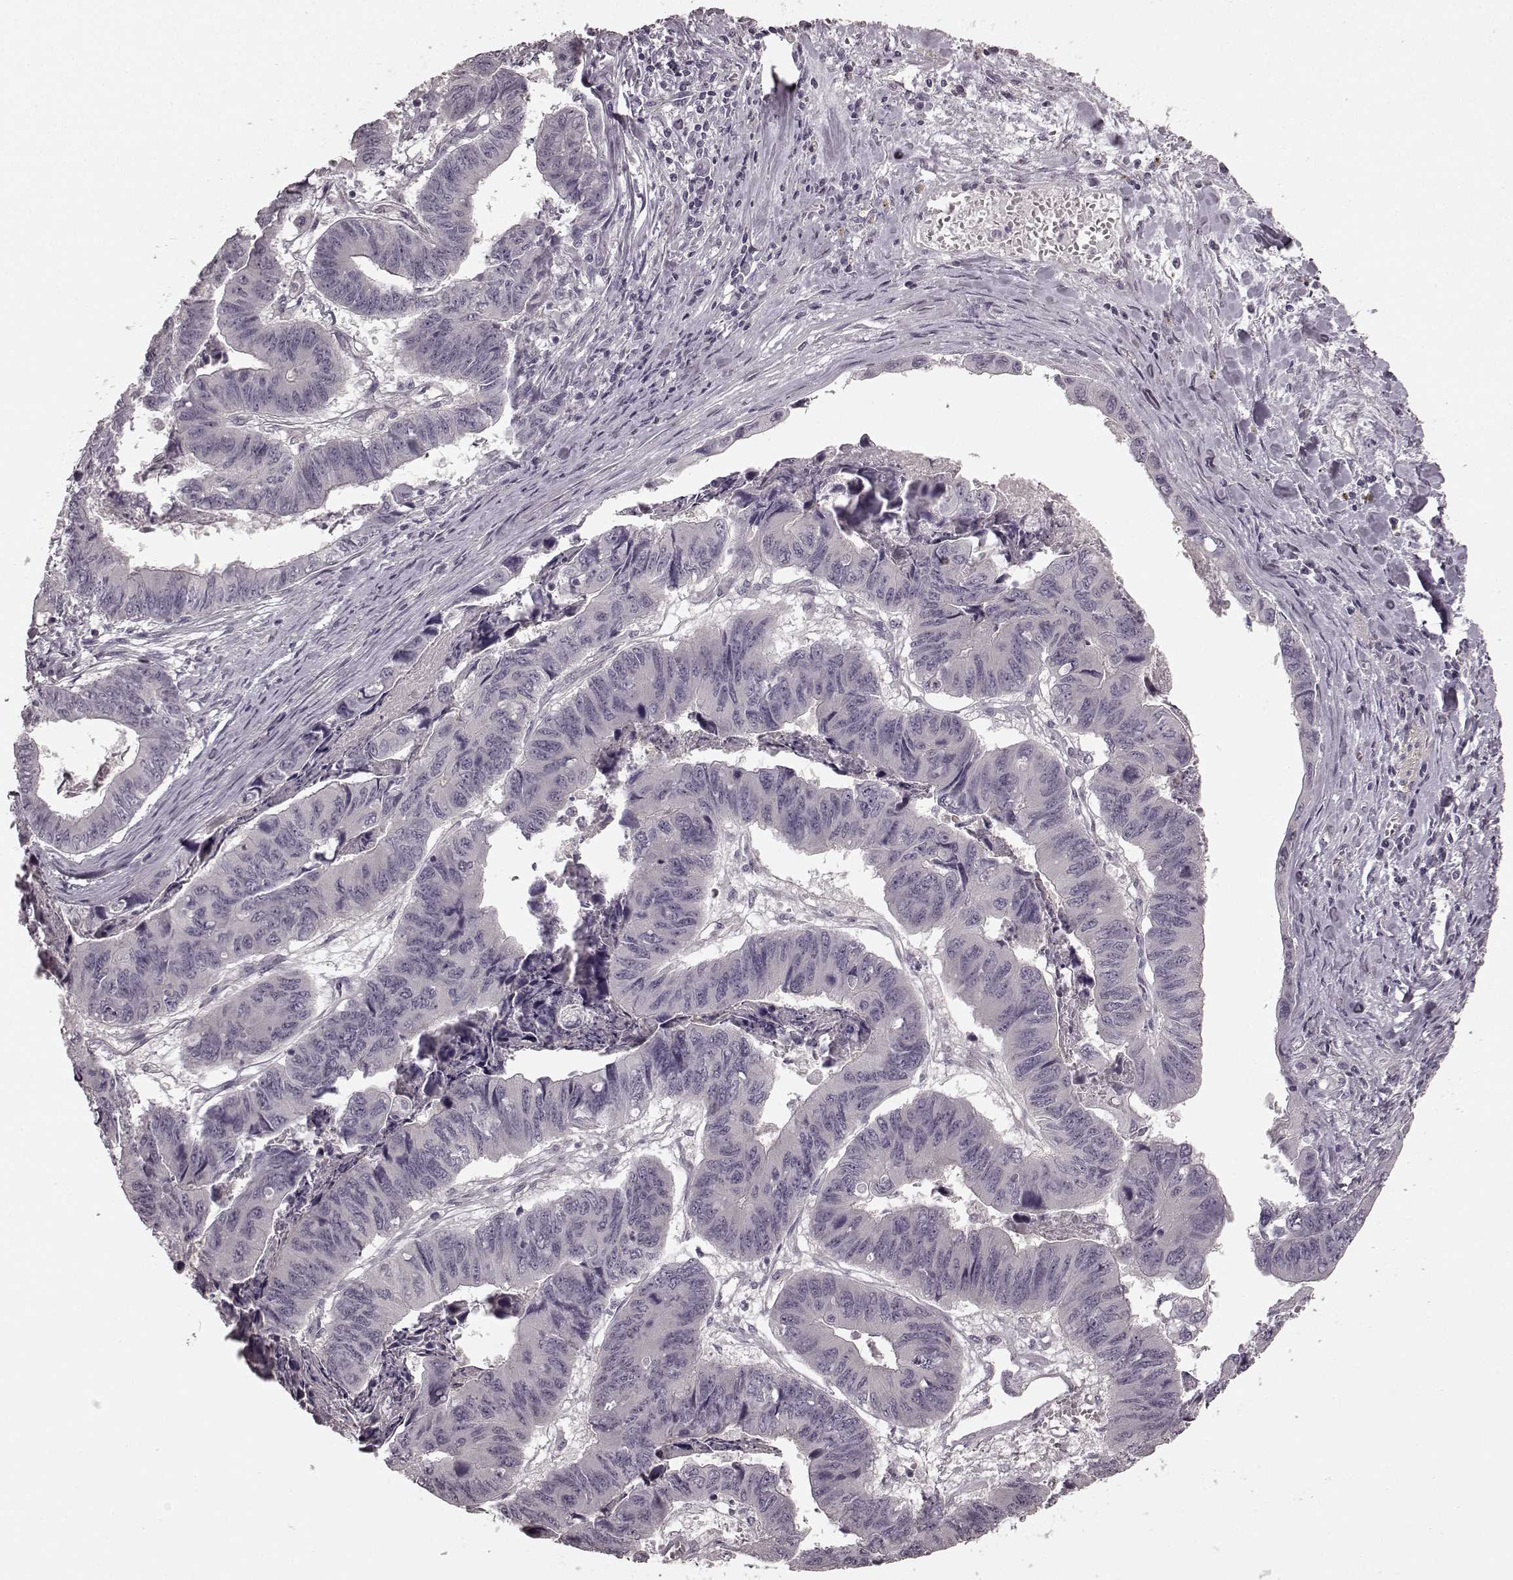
{"staining": {"intensity": "negative", "quantity": "none", "location": "none"}, "tissue": "stomach cancer", "cell_type": "Tumor cells", "image_type": "cancer", "snomed": [{"axis": "morphology", "description": "Adenocarcinoma, NOS"}, {"axis": "topography", "description": "Stomach, lower"}], "caption": "The micrograph reveals no staining of tumor cells in stomach cancer (adenocarcinoma). Brightfield microscopy of immunohistochemistry stained with DAB (brown) and hematoxylin (blue), captured at high magnification.", "gene": "PRKCE", "patient": {"sex": "male", "age": 77}}